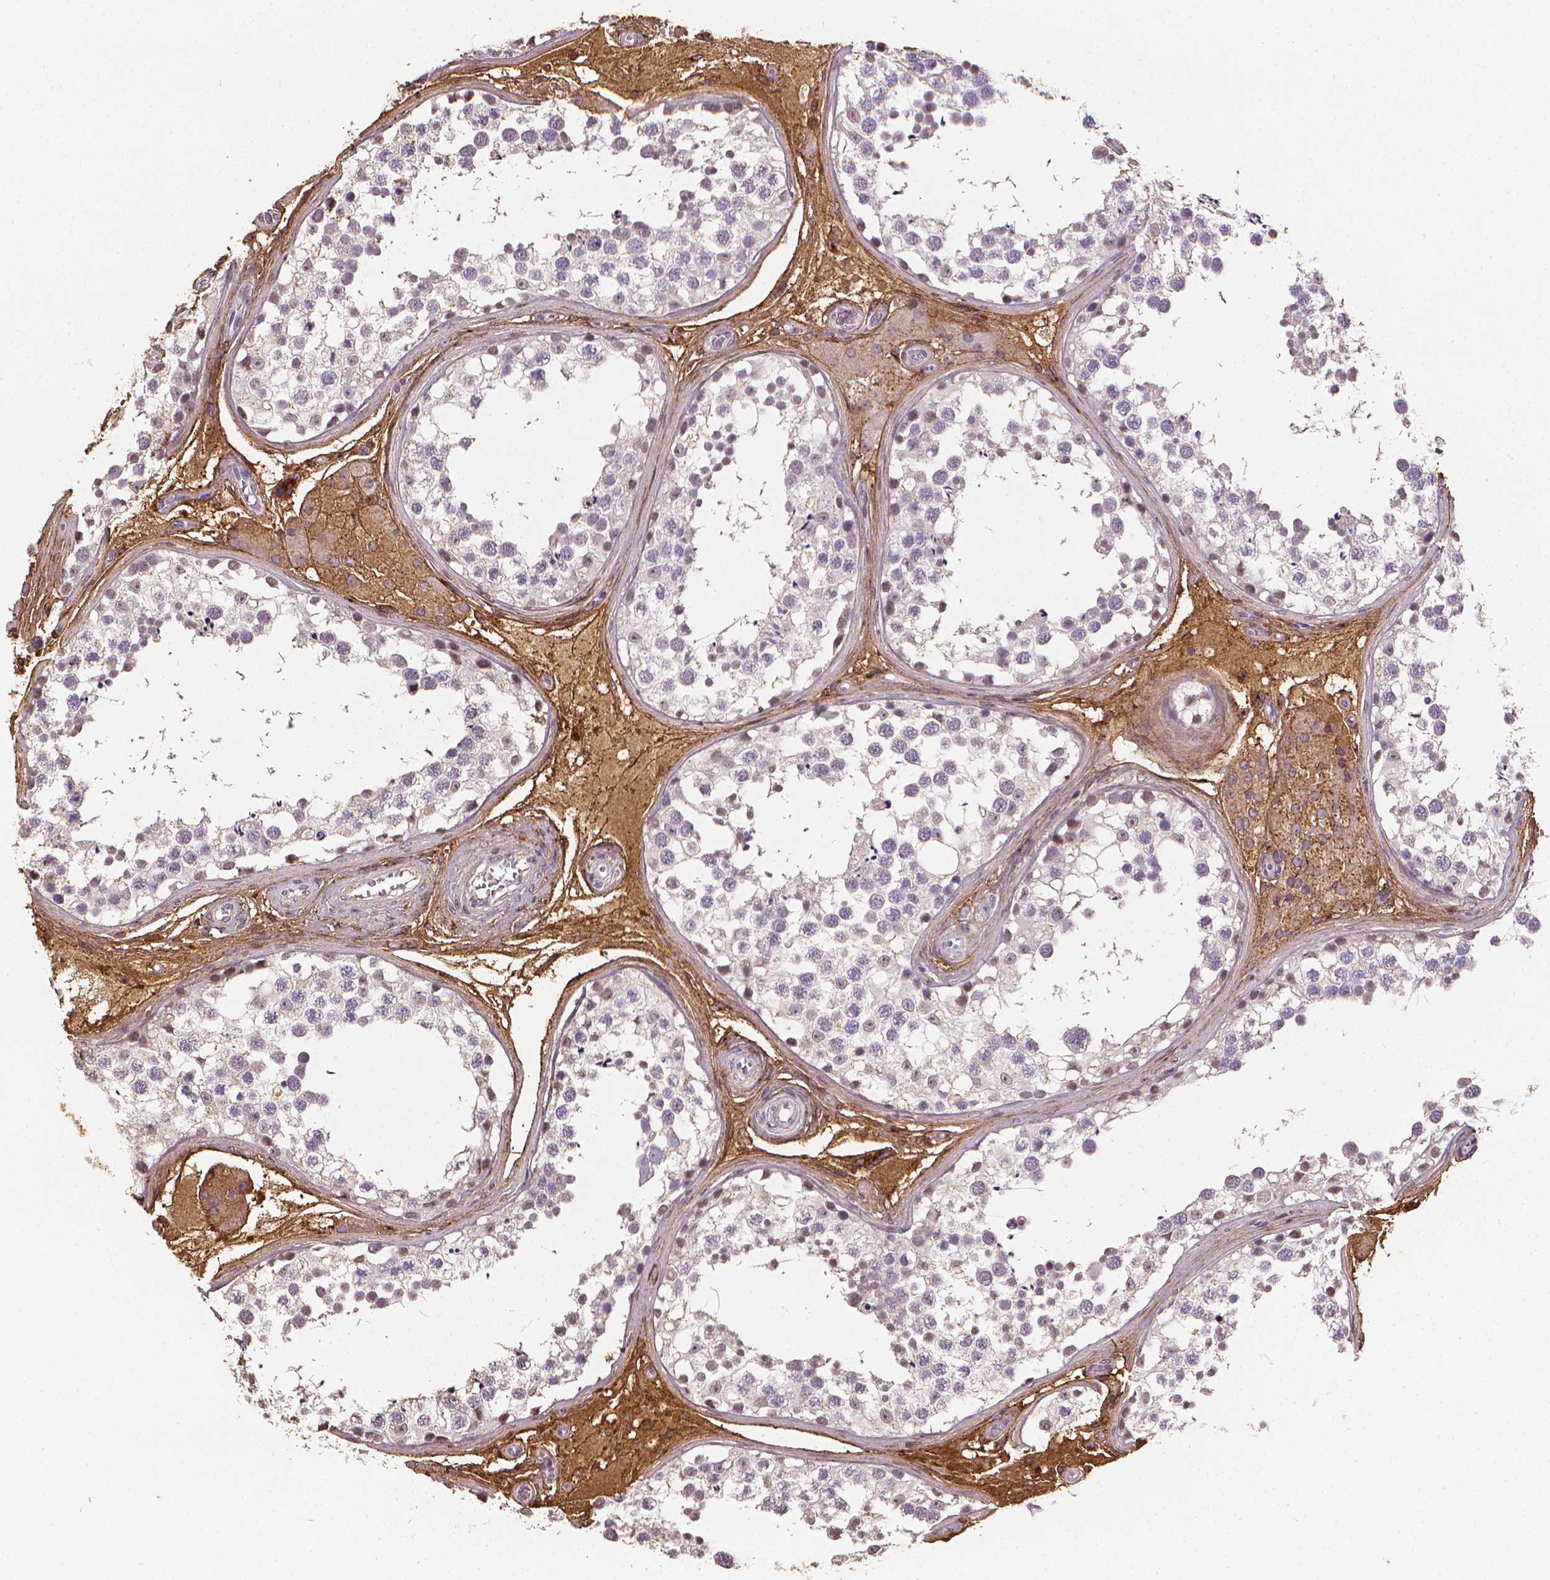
{"staining": {"intensity": "negative", "quantity": "none", "location": "none"}, "tissue": "testis", "cell_type": "Cells in seminiferous ducts", "image_type": "normal", "snomed": [{"axis": "morphology", "description": "Normal tissue, NOS"}, {"axis": "morphology", "description": "Seminoma, NOS"}, {"axis": "topography", "description": "Testis"}], "caption": "Protein analysis of benign testis reveals no significant staining in cells in seminiferous ducts. (DAB (3,3'-diaminobenzidine) IHC, high magnification).", "gene": "DCN", "patient": {"sex": "male", "age": 65}}